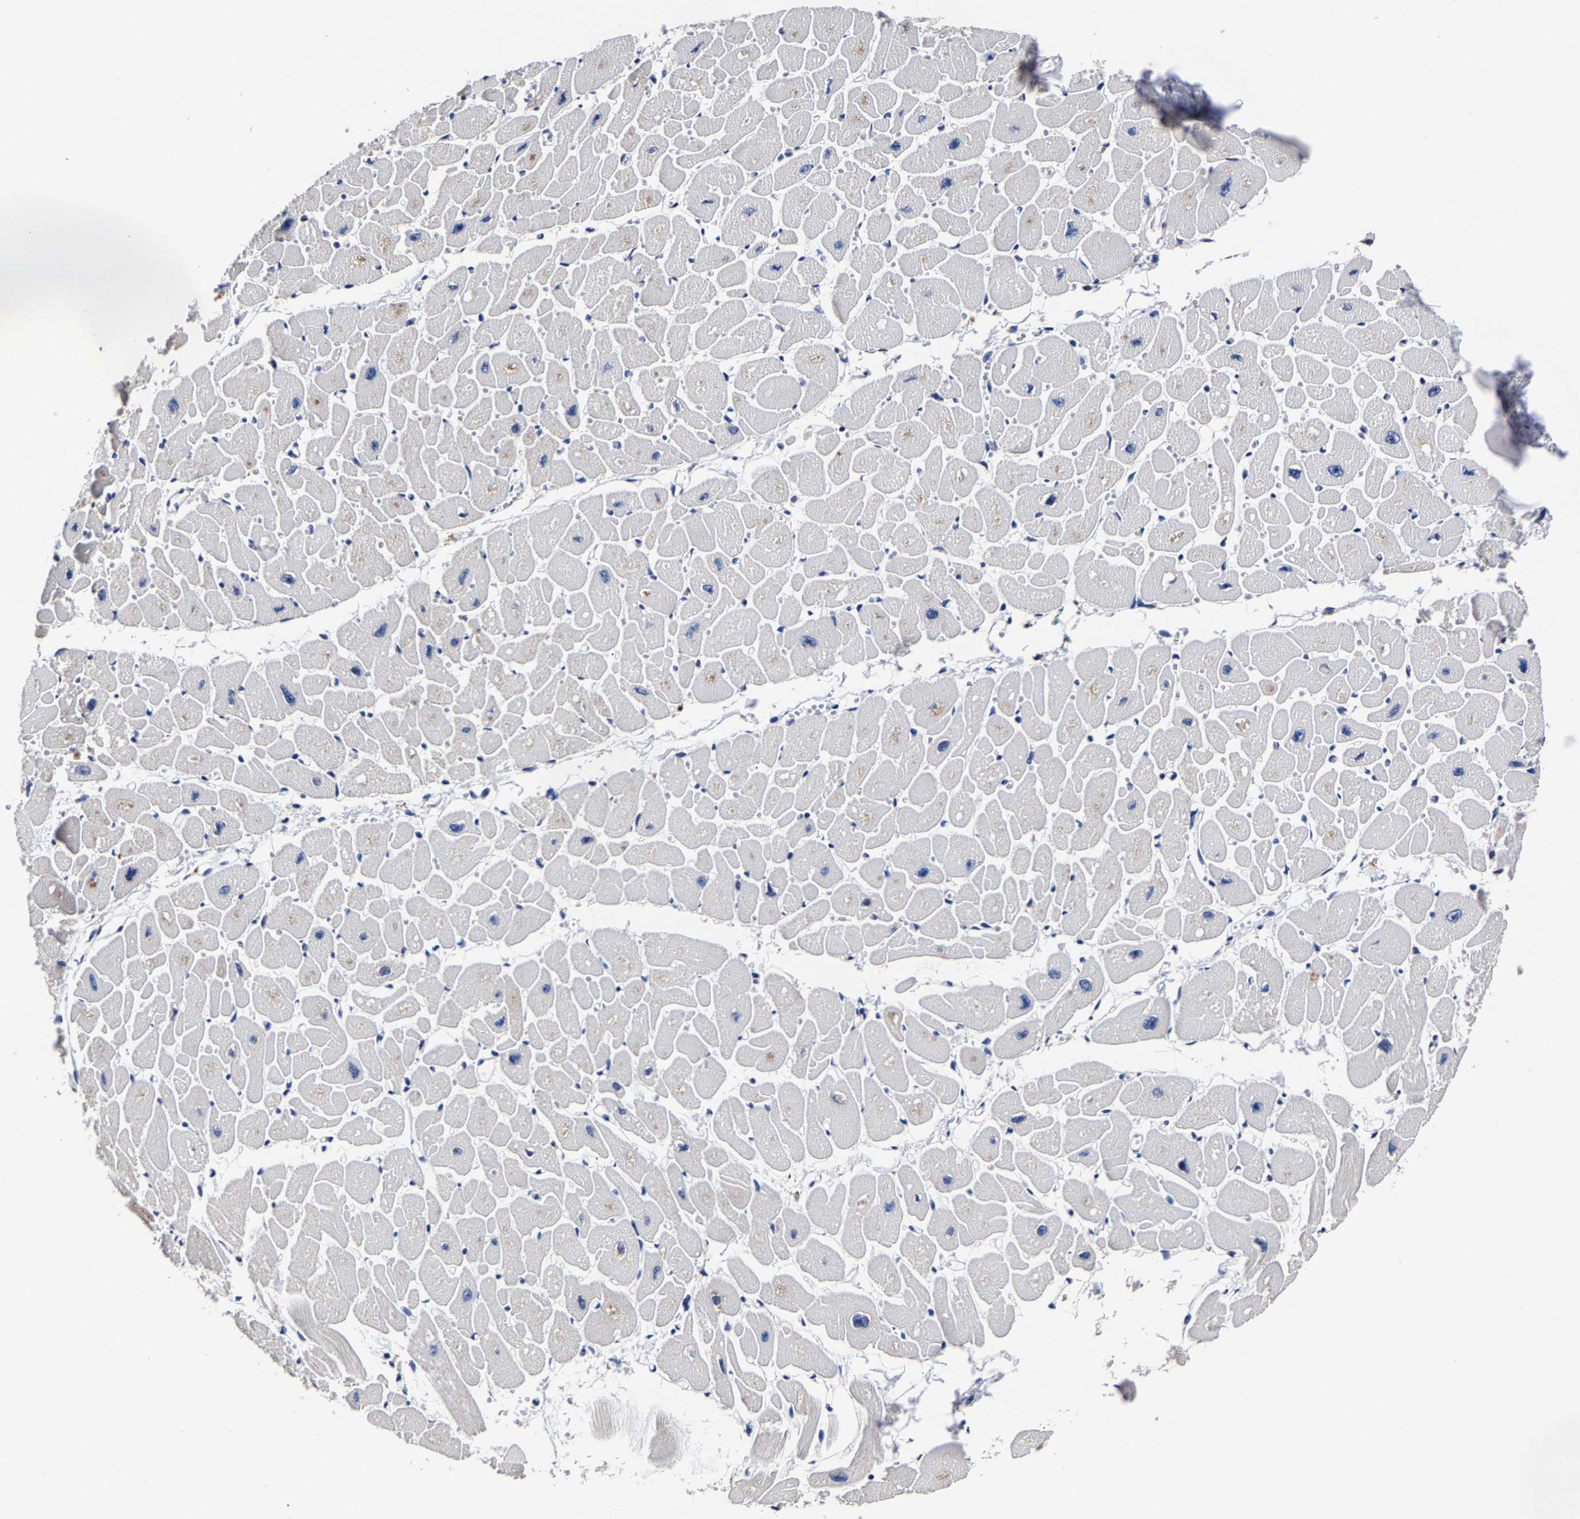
{"staining": {"intensity": "negative", "quantity": "none", "location": "none"}, "tissue": "heart muscle", "cell_type": "Cardiomyocytes", "image_type": "normal", "snomed": [{"axis": "morphology", "description": "Normal tissue, NOS"}, {"axis": "topography", "description": "Heart"}], "caption": "Immunohistochemistry micrograph of normal heart muscle stained for a protein (brown), which reveals no staining in cardiomyocytes.", "gene": "AKAP4", "patient": {"sex": "female", "age": 54}}